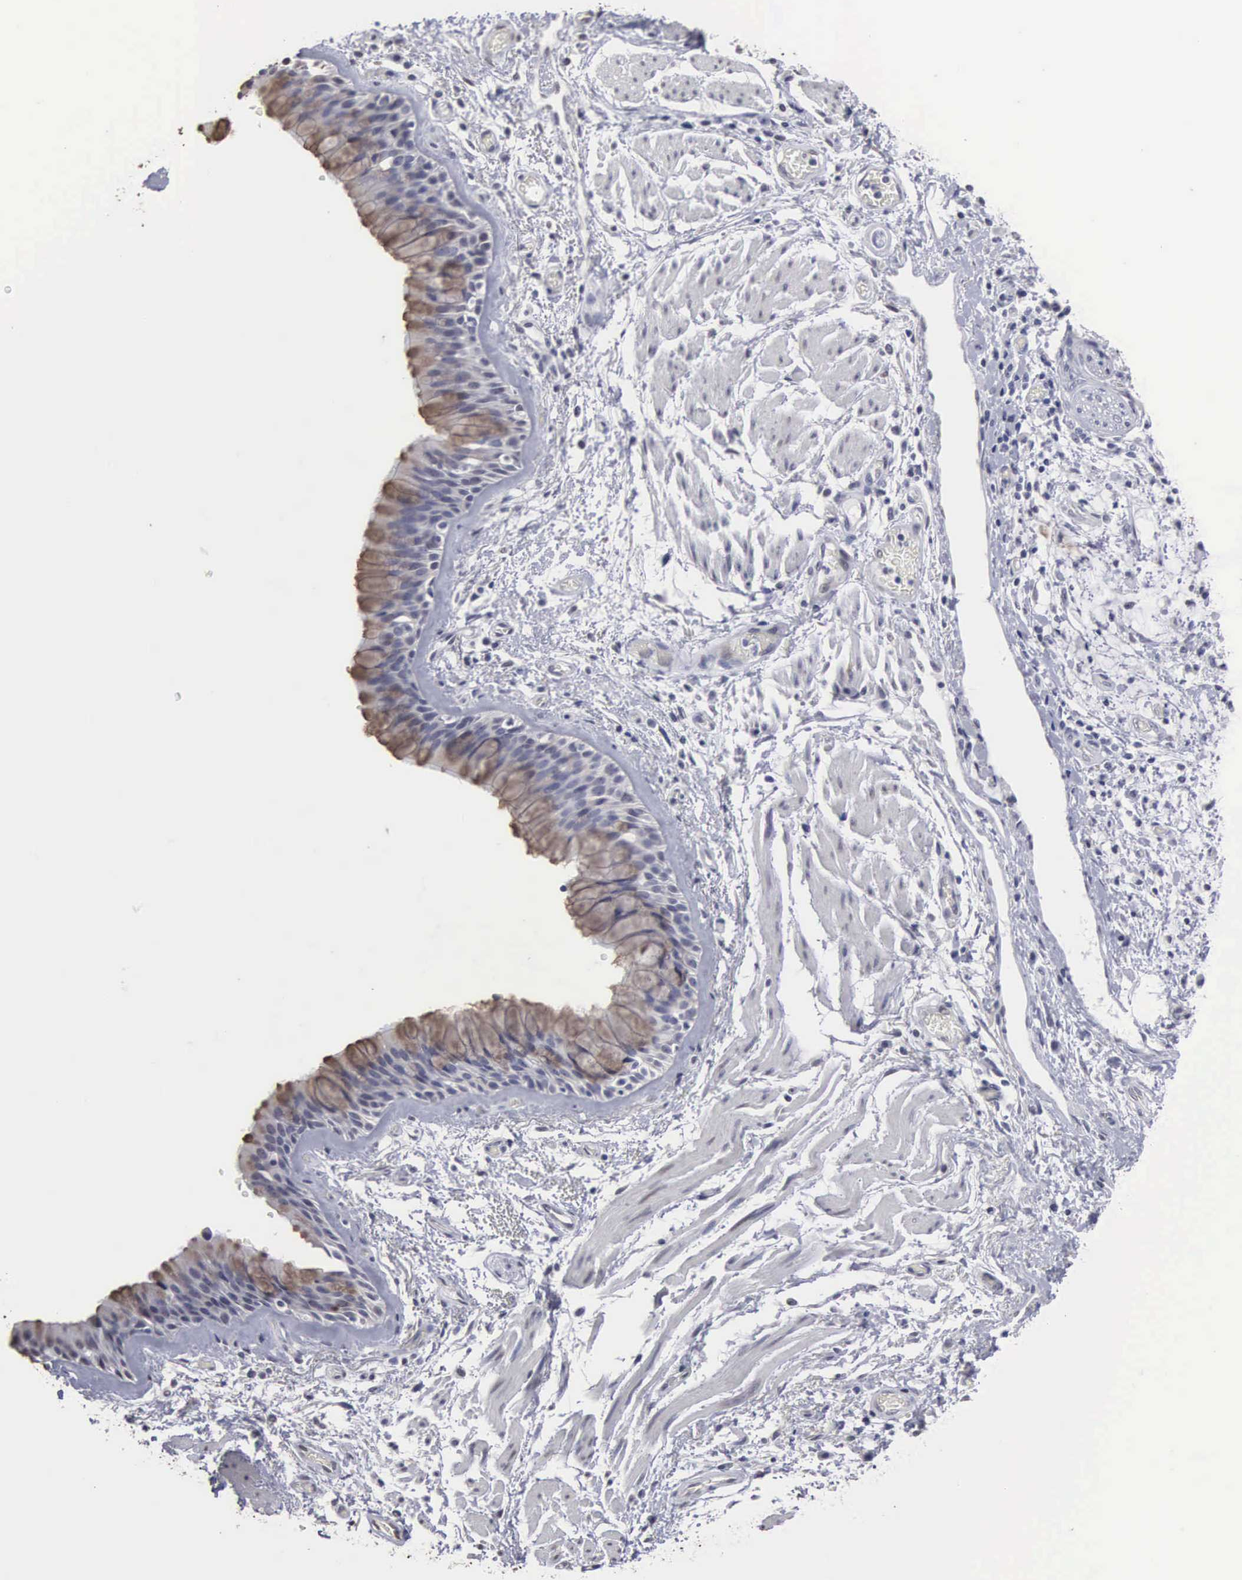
{"staining": {"intensity": "weak", "quantity": "25%-75%", "location": "cytoplasmic/membranous"}, "tissue": "bronchus", "cell_type": "Respiratory epithelial cells", "image_type": "normal", "snomed": [{"axis": "morphology", "description": "Normal tissue, NOS"}, {"axis": "topography", "description": "Bronchus"}, {"axis": "topography", "description": "Lung"}], "caption": "A photomicrograph of bronchus stained for a protein displays weak cytoplasmic/membranous brown staining in respiratory epithelial cells. The staining was performed using DAB to visualize the protein expression in brown, while the nuclei were stained in blue with hematoxylin (Magnification: 20x).", "gene": "UPB1", "patient": {"sex": "female", "age": 57}}